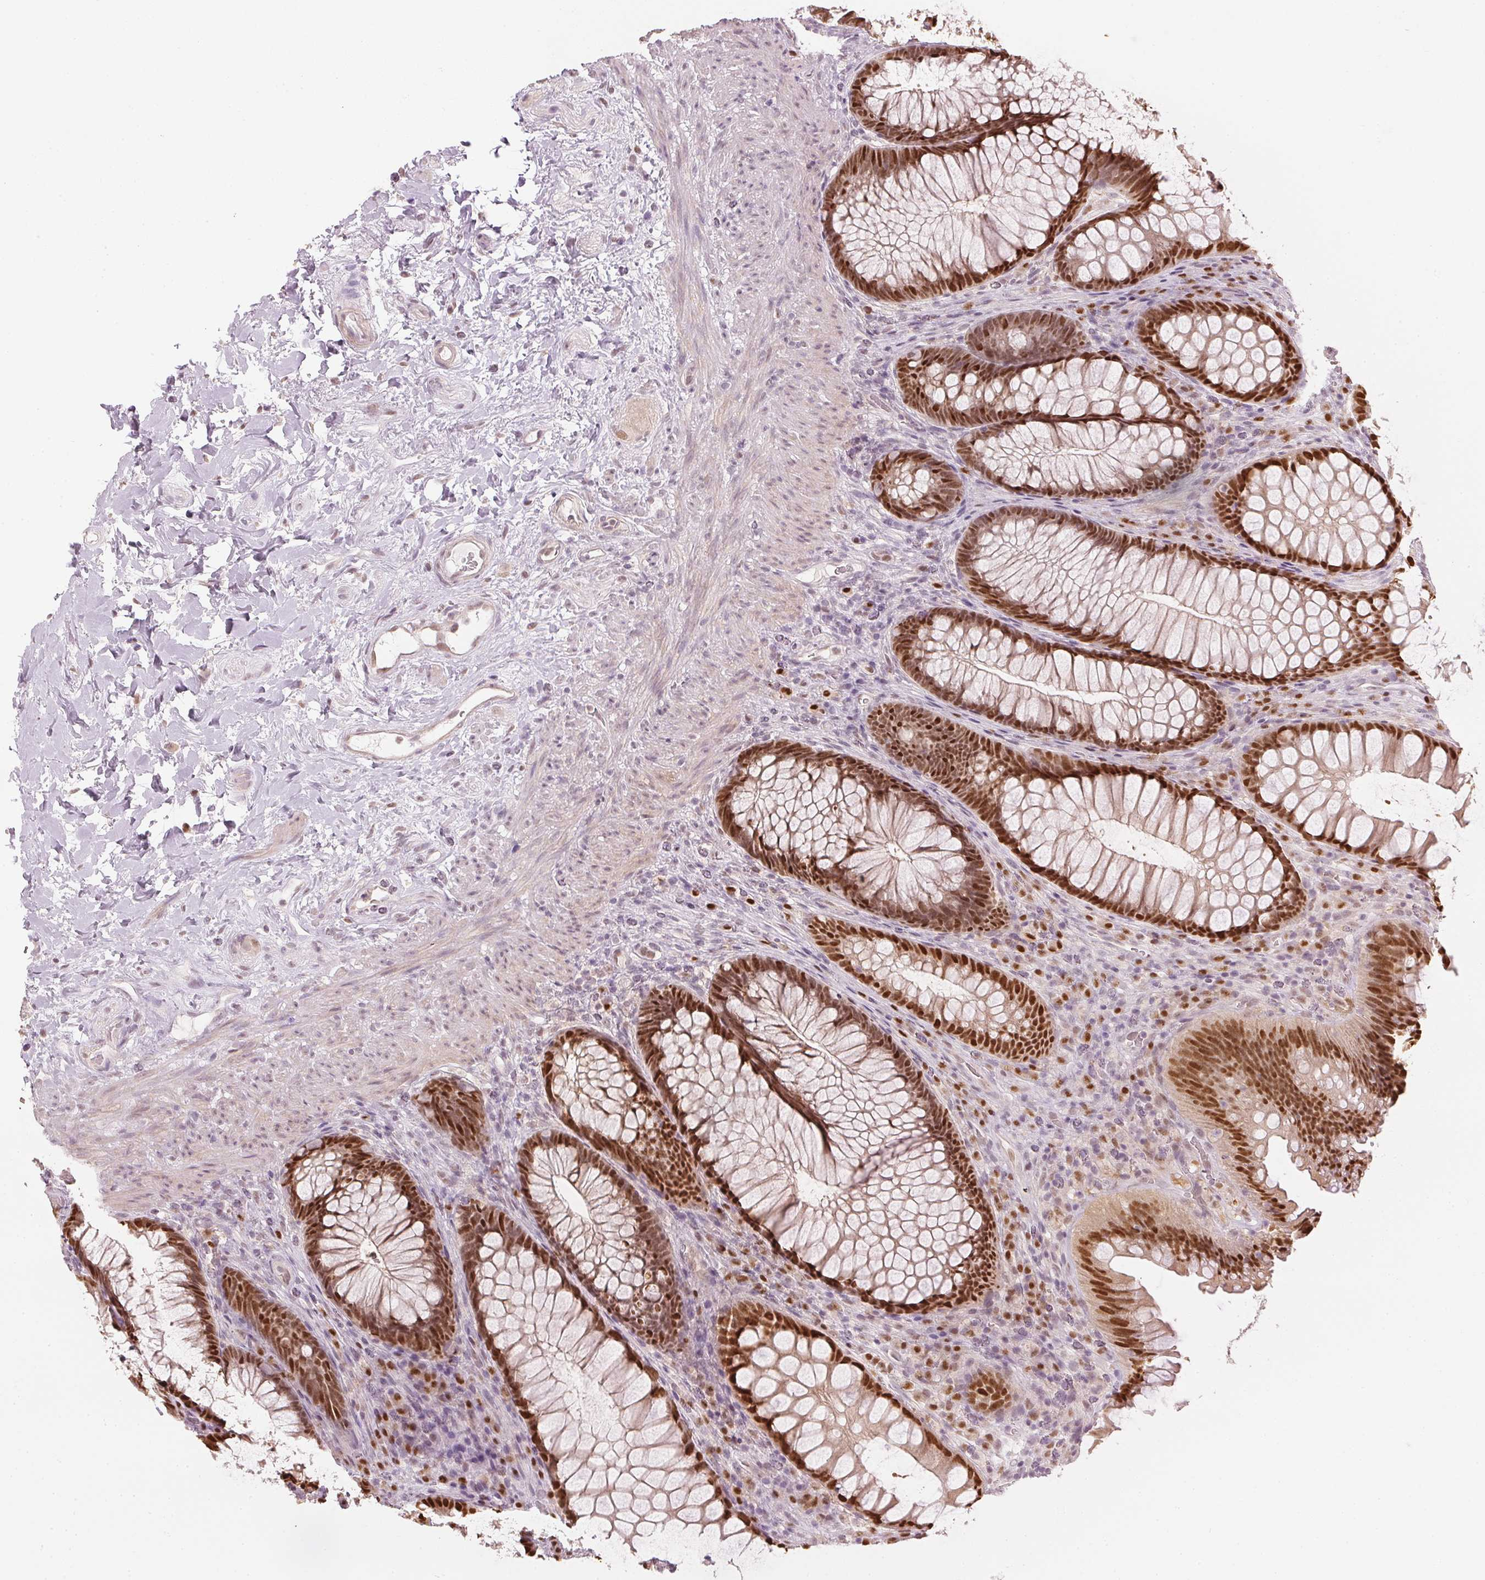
{"staining": {"intensity": "strong", "quantity": ">75%", "location": "nuclear"}, "tissue": "rectum", "cell_type": "Glandular cells", "image_type": "normal", "snomed": [{"axis": "morphology", "description": "Normal tissue, NOS"}, {"axis": "topography", "description": "Smooth muscle"}, {"axis": "topography", "description": "Rectum"}], "caption": "Immunohistochemical staining of benign rectum shows >75% levels of strong nuclear protein staining in approximately >75% of glandular cells.", "gene": "ENSG00000267001", "patient": {"sex": "male", "age": 53}}